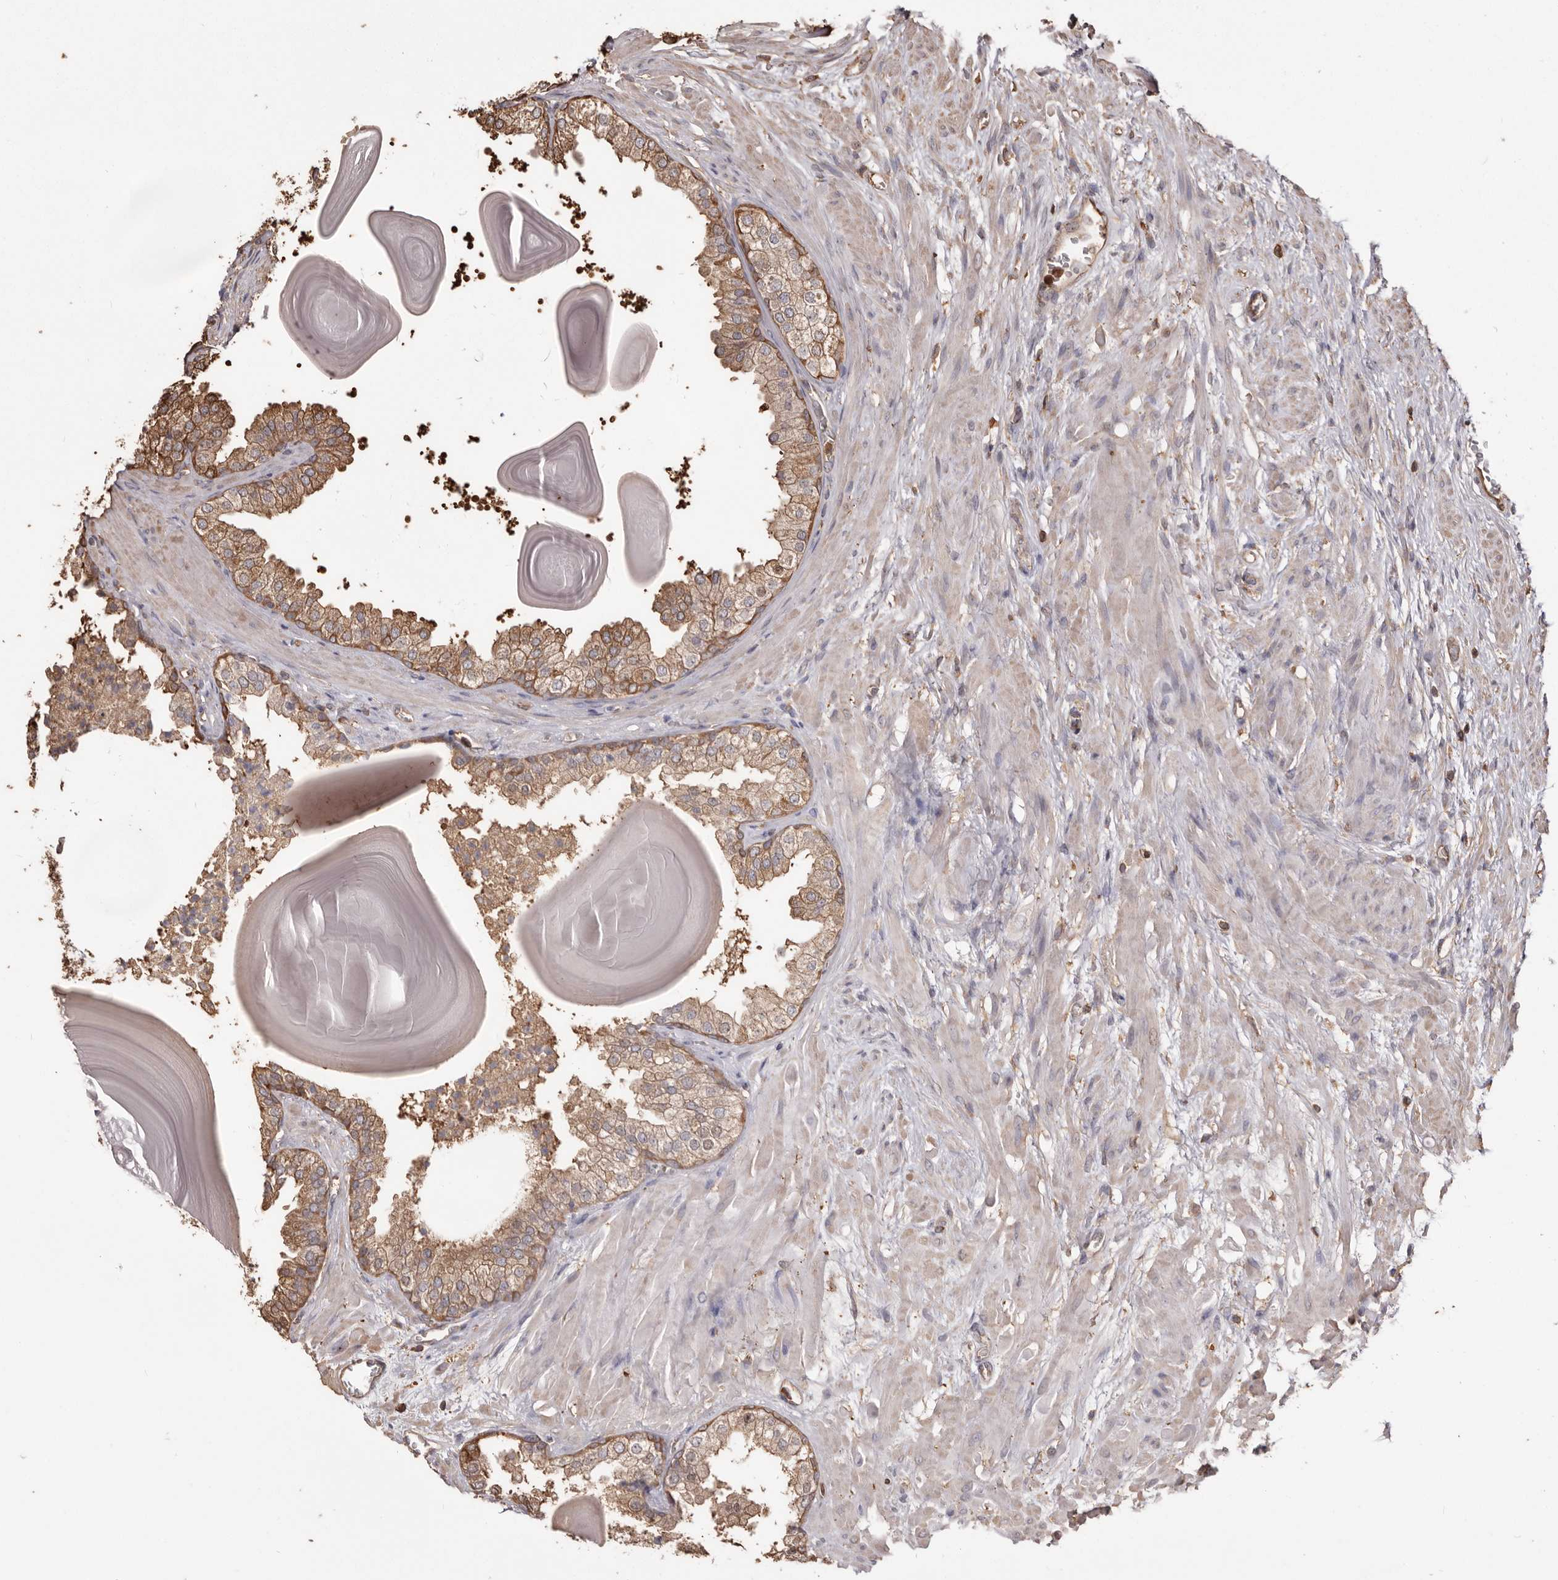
{"staining": {"intensity": "moderate", "quantity": "25%-75%", "location": "cytoplasmic/membranous"}, "tissue": "prostate", "cell_type": "Glandular cells", "image_type": "normal", "snomed": [{"axis": "morphology", "description": "Normal tissue, NOS"}, {"axis": "topography", "description": "Prostate"}], "caption": "Immunohistochemical staining of normal prostate exhibits medium levels of moderate cytoplasmic/membranous expression in about 25%-75% of glandular cells.", "gene": "PKM", "patient": {"sex": "male", "age": 48}}